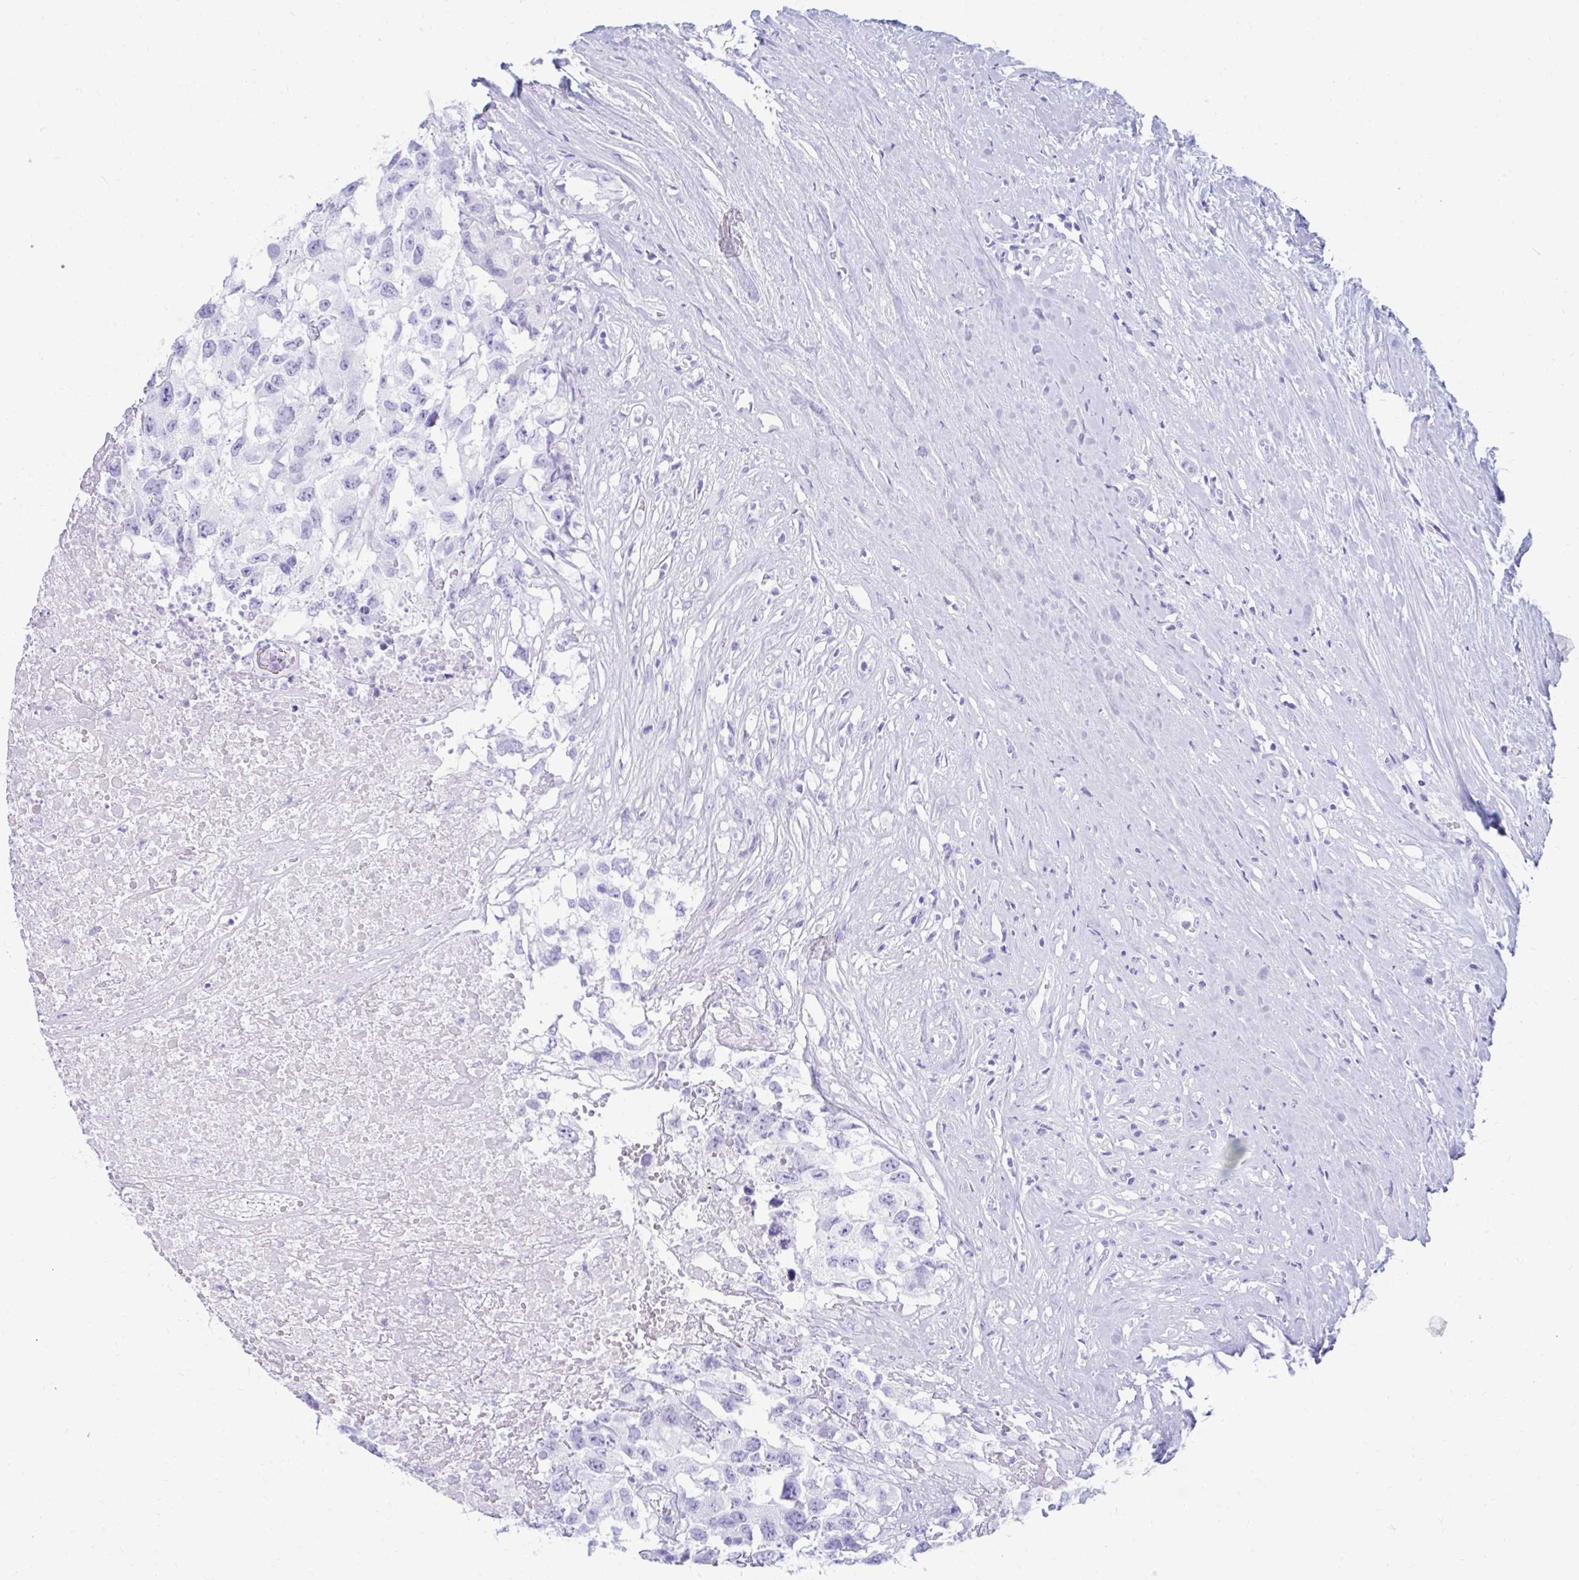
{"staining": {"intensity": "negative", "quantity": "none", "location": "none"}, "tissue": "testis cancer", "cell_type": "Tumor cells", "image_type": "cancer", "snomed": [{"axis": "morphology", "description": "Carcinoma, Embryonal, NOS"}, {"axis": "topography", "description": "Testis"}], "caption": "Image shows no protein positivity in tumor cells of embryonal carcinoma (testis) tissue.", "gene": "NSG2", "patient": {"sex": "male", "age": 83}}